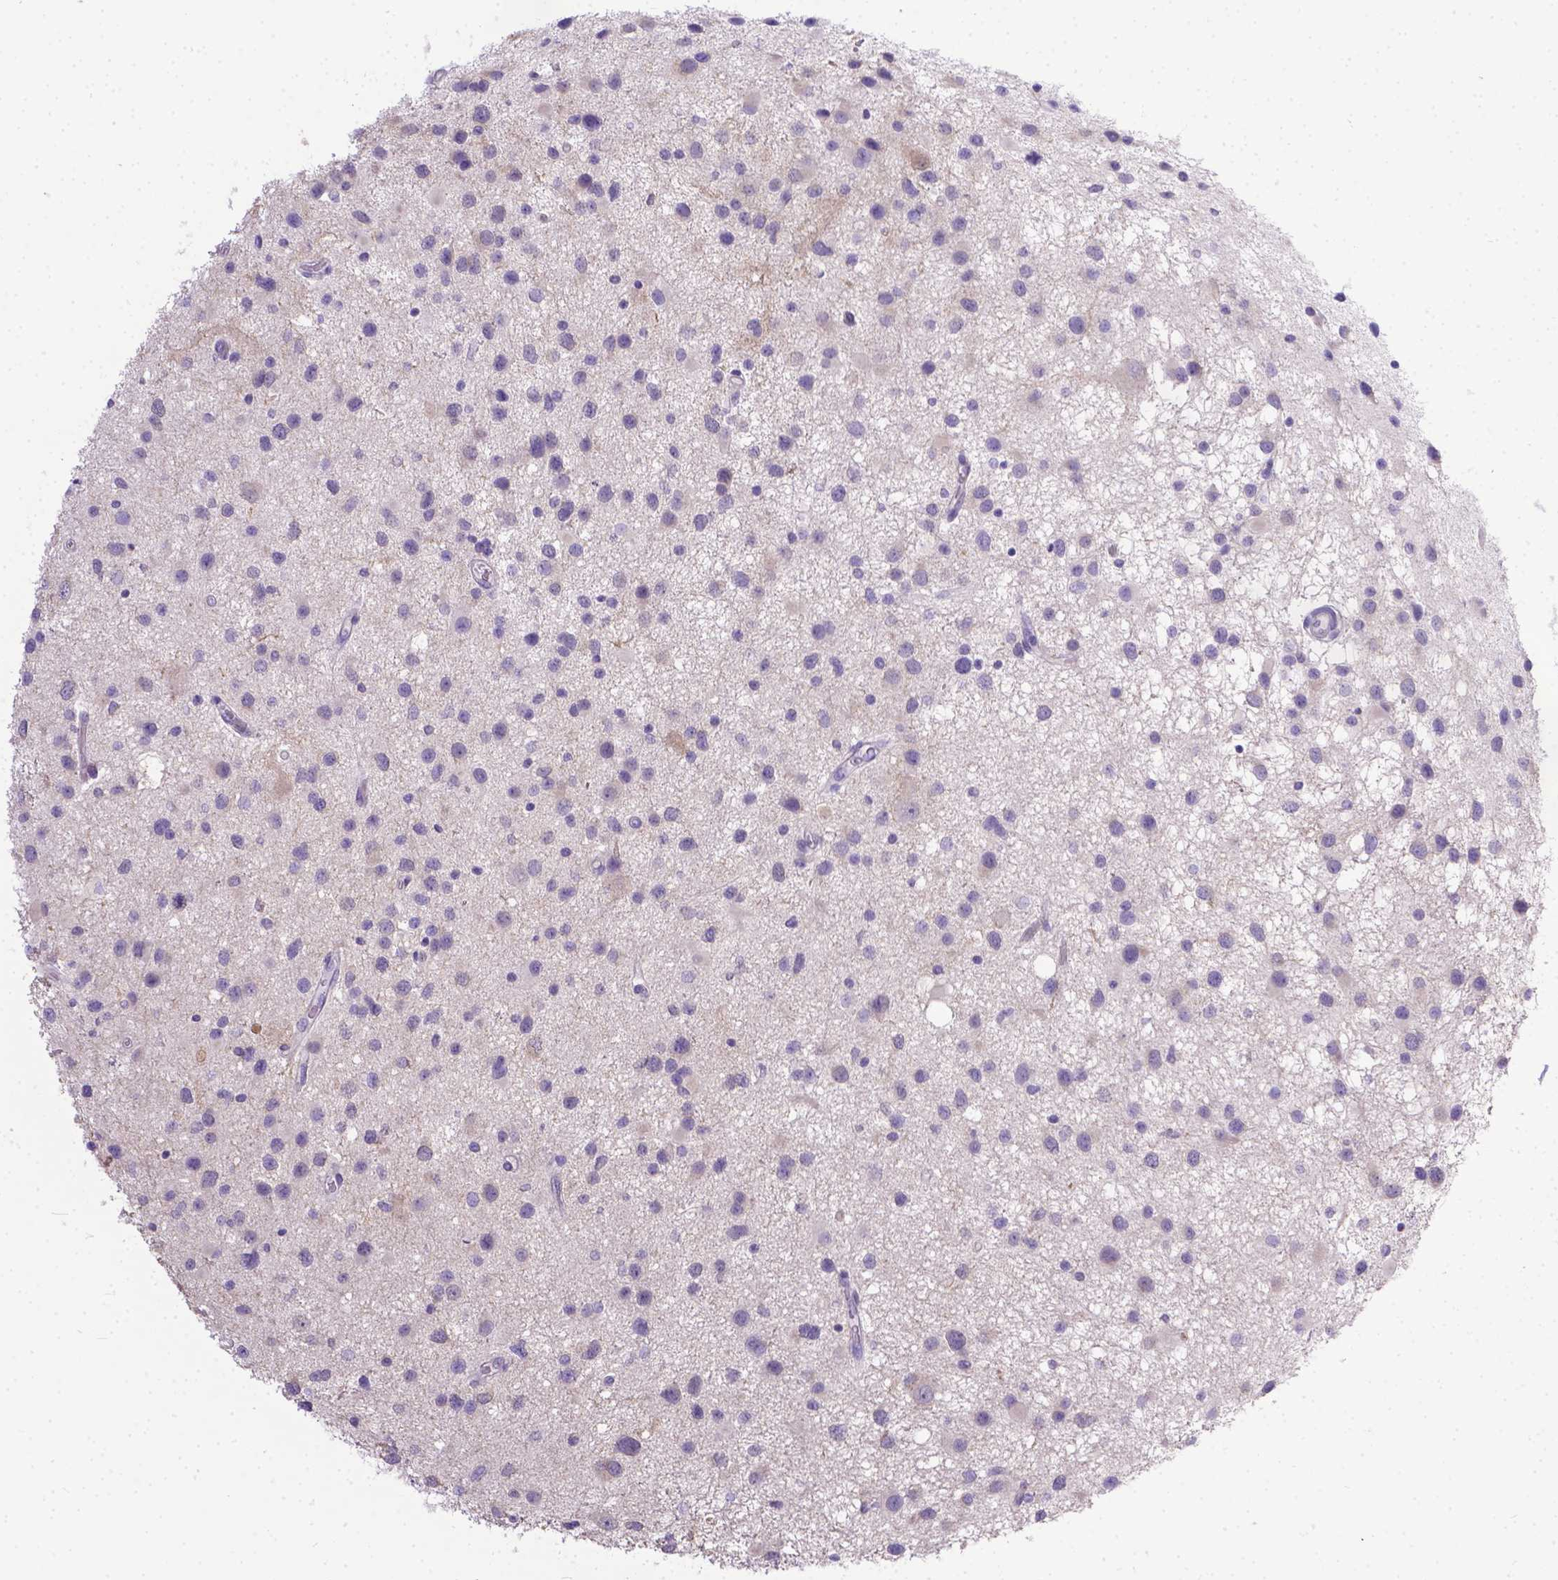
{"staining": {"intensity": "negative", "quantity": "none", "location": "none"}, "tissue": "glioma", "cell_type": "Tumor cells", "image_type": "cancer", "snomed": [{"axis": "morphology", "description": "Glioma, malignant, Low grade"}, {"axis": "topography", "description": "Brain"}], "caption": "Malignant low-grade glioma stained for a protein using immunohistochemistry (IHC) shows no positivity tumor cells.", "gene": "TTLL6", "patient": {"sex": "female", "age": 32}}